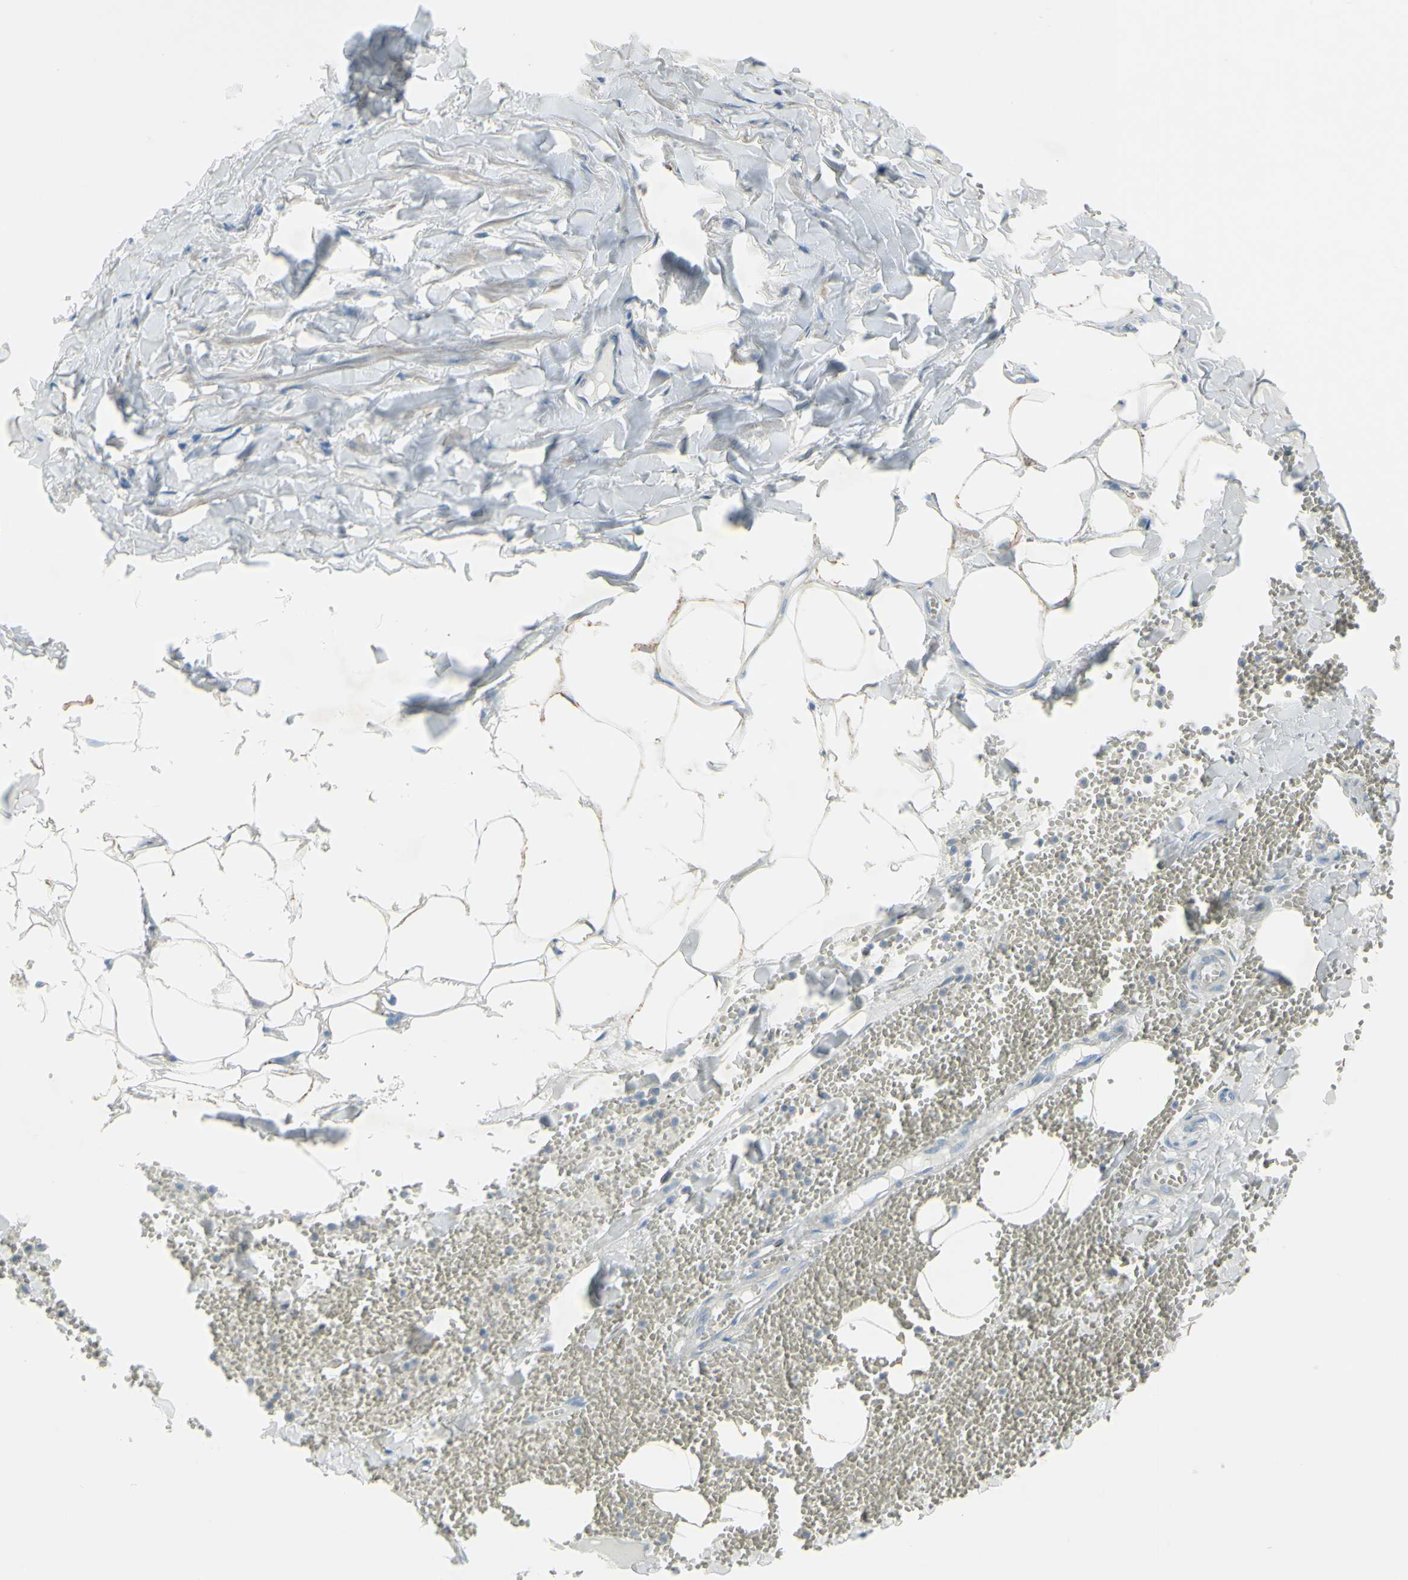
{"staining": {"intensity": "weak", "quantity": "<25%", "location": "cytoplasmic/membranous"}, "tissue": "adipose tissue", "cell_type": "Adipocytes", "image_type": "normal", "snomed": [{"axis": "morphology", "description": "Normal tissue, NOS"}, {"axis": "topography", "description": "Adipose tissue"}, {"axis": "topography", "description": "Peripheral nerve tissue"}], "caption": "DAB immunohistochemical staining of benign adipose tissue reveals no significant staining in adipocytes.", "gene": "ACADL", "patient": {"sex": "male", "age": 52}}